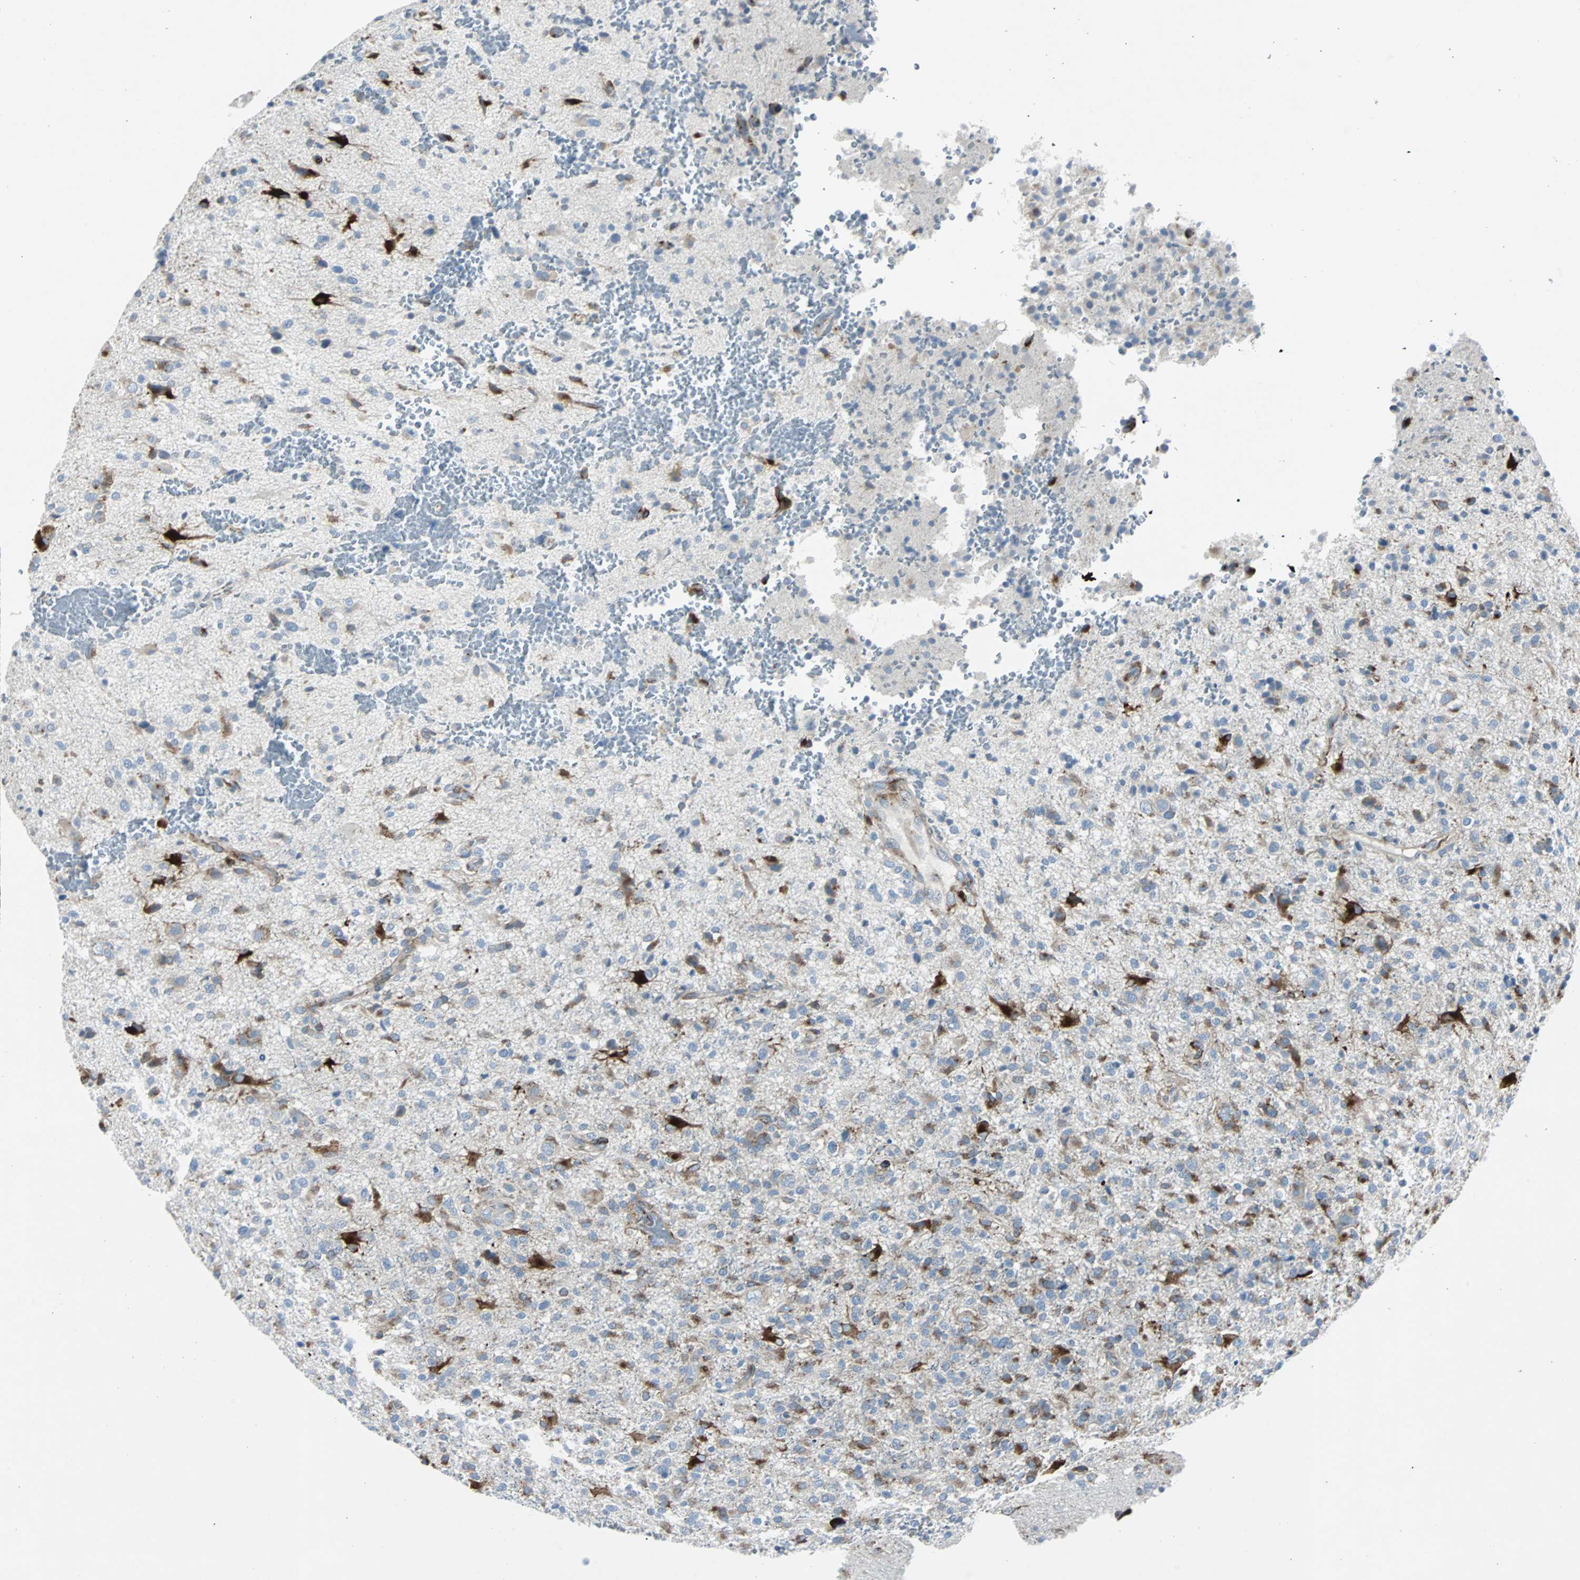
{"staining": {"intensity": "strong", "quantity": ">75%", "location": "cytoplasmic/membranous"}, "tissue": "glioma", "cell_type": "Tumor cells", "image_type": "cancer", "snomed": [{"axis": "morphology", "description": "Glioma, malignant, High grade"}, {"axis": "topography", "description": "Brain"}], "caption": "An image of human glioma stained for a protein demonstrates strong cytoplasmic/membranous brown staining in tumor cells. Immunohistochemistry (ihc) stains the protein of interest in brown and the nuclei are stained blue.", "gene": "BBC3", "patient": {"sex": "male", "age": 71}}